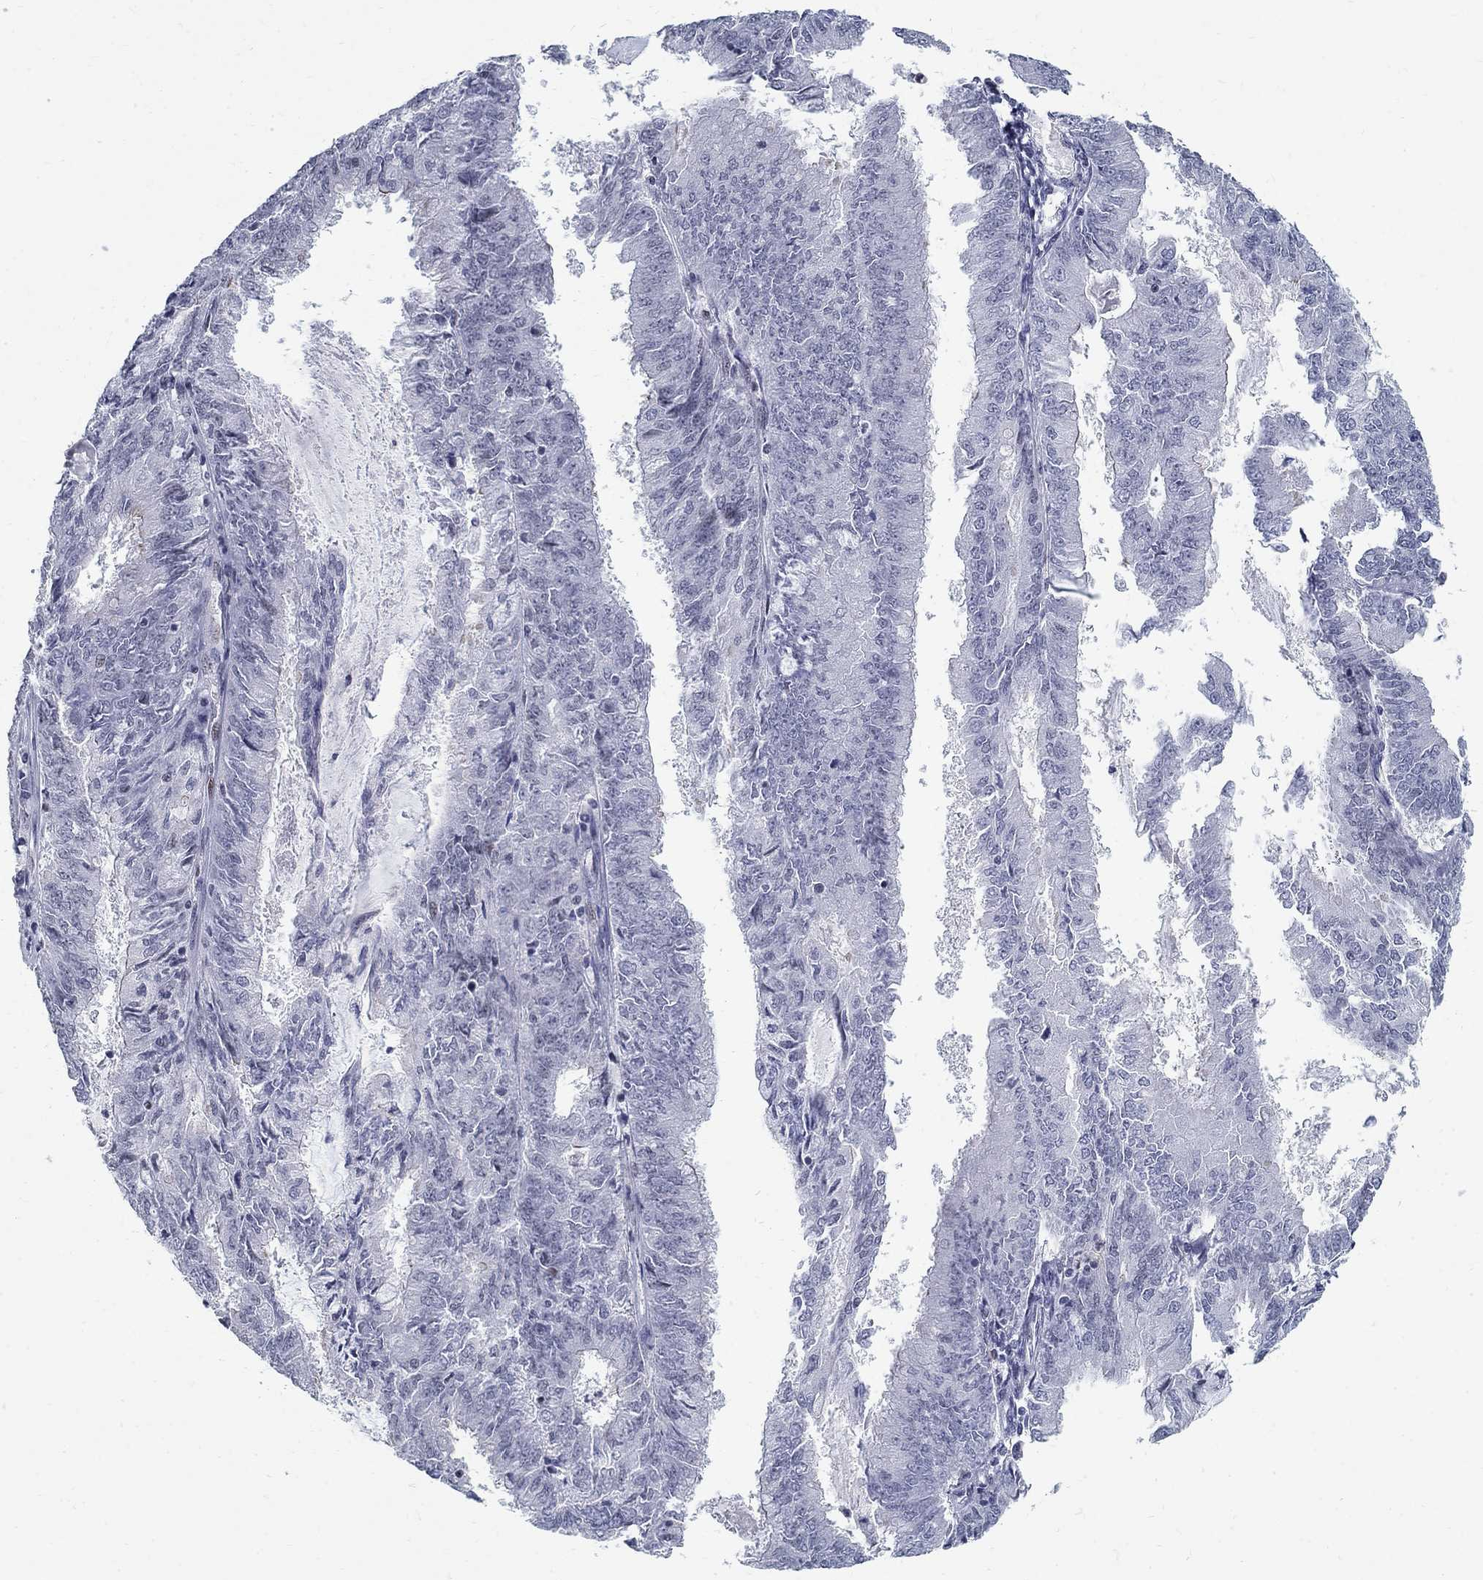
{"staining": {"intensity": "negative", "quantity": "none", "location": "none"}, "tissue": "endometrial cancer", "cell_type": "Tumor cells", "image_type": "cancer", "snomed": [{"axis": "morphology", "description": "Adenocarcinoma, NOS"}, {"axis": "topography", "description": "Endometrium"}], "caption": "This is an immunohistochemistry photomicrograph of human endometrial cancer. There is no staining in tumor cells.", "gene": "BHLHE22", "patient": {"sex": "female", "age": 57}}